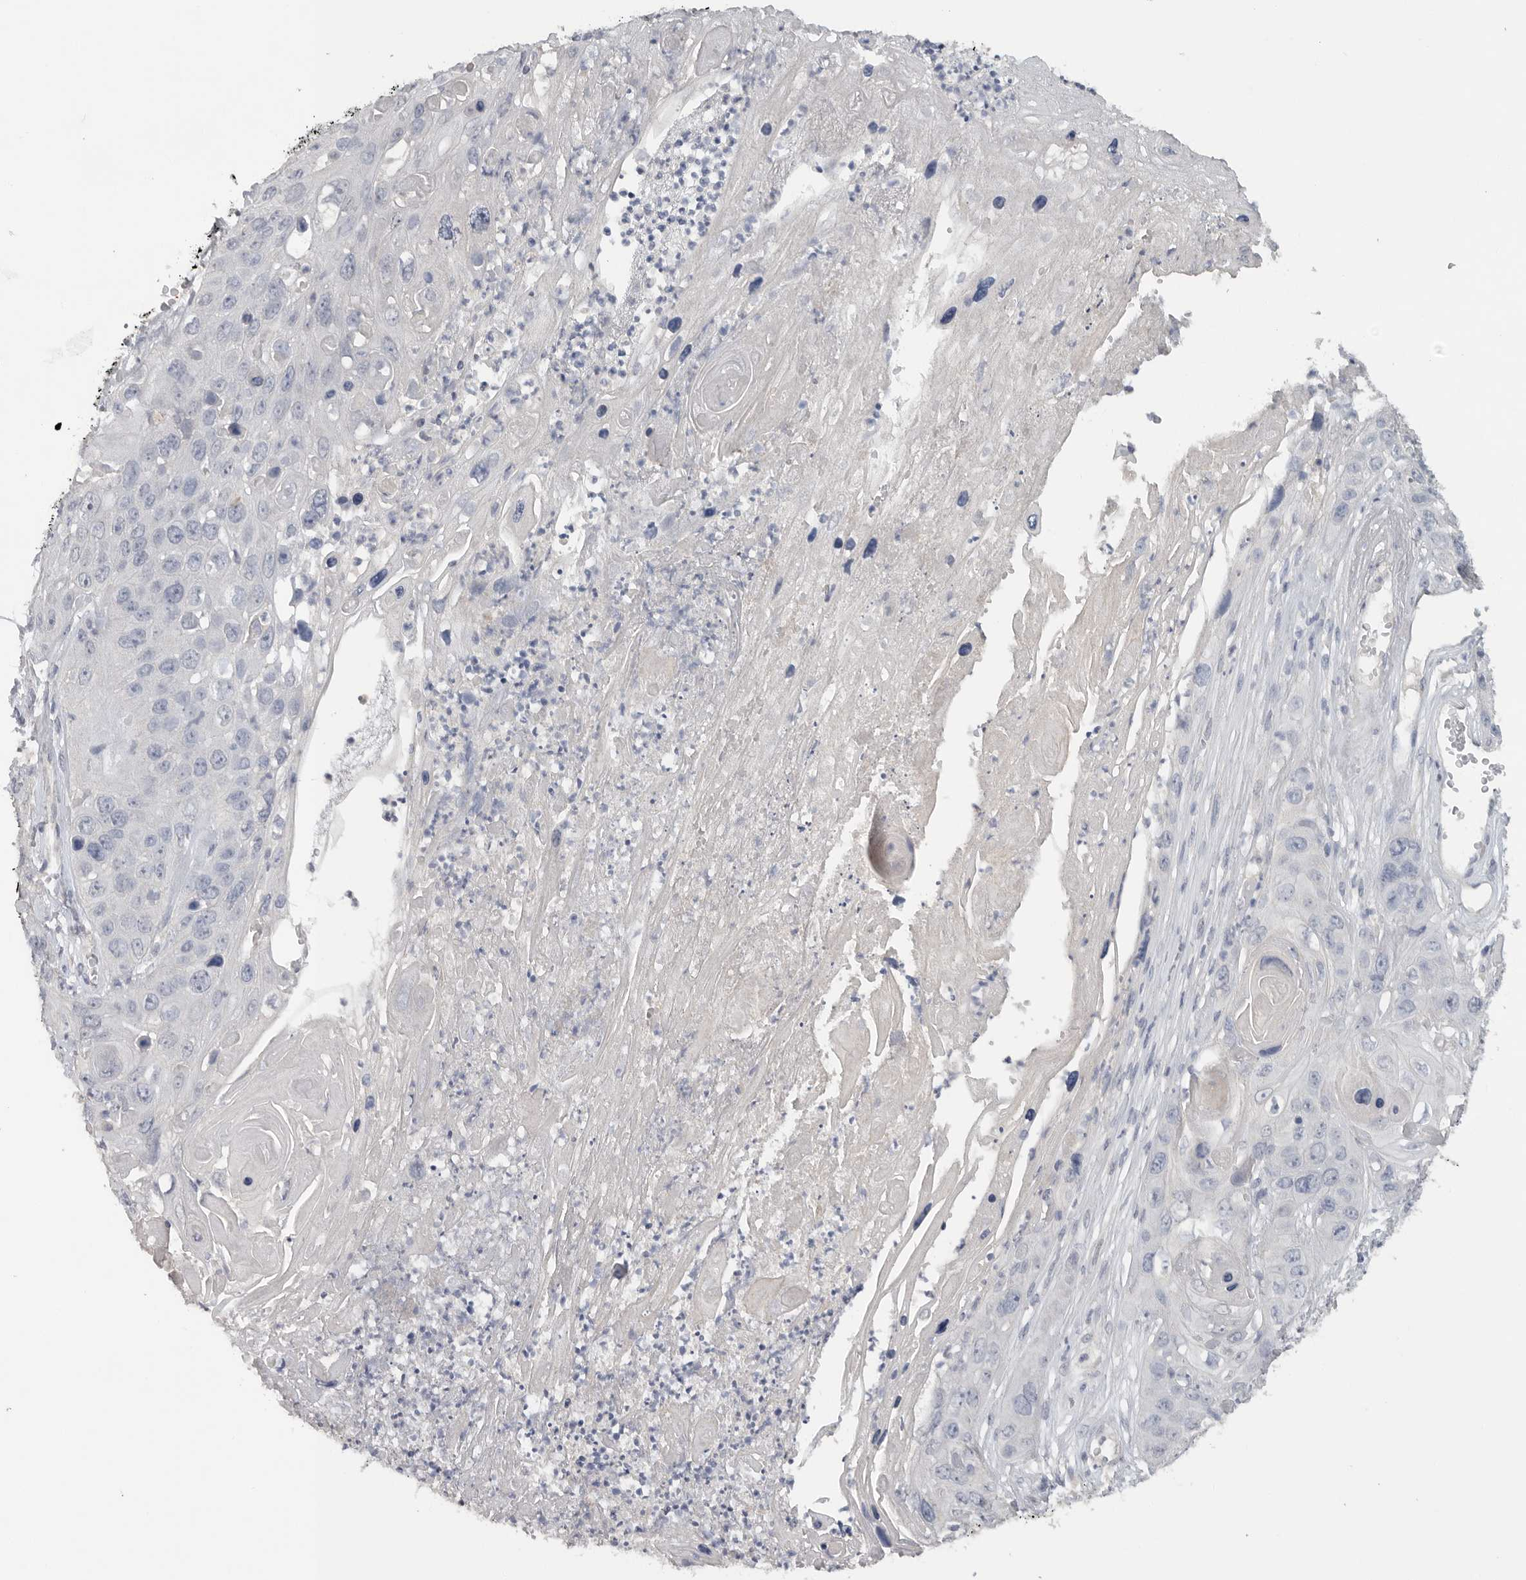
{"staining": {"intensity": "negative", "quantity": "none", "location": "none"}, "tissue": "skin cancer", "cell_type": "Tumor cells", "image_type": "cancer", "snomed": [{"axis": "morphology", "description": "Squamous cell carcinoma, NOS"}, {"axis": "topography", "description": "Skin"}], "caption": "A micrograph of skin cancer stained for a protein exhibits no brown staining in tumor cells.", "gene": "REG4", "patient": {"sex": "male", "age": 55}}